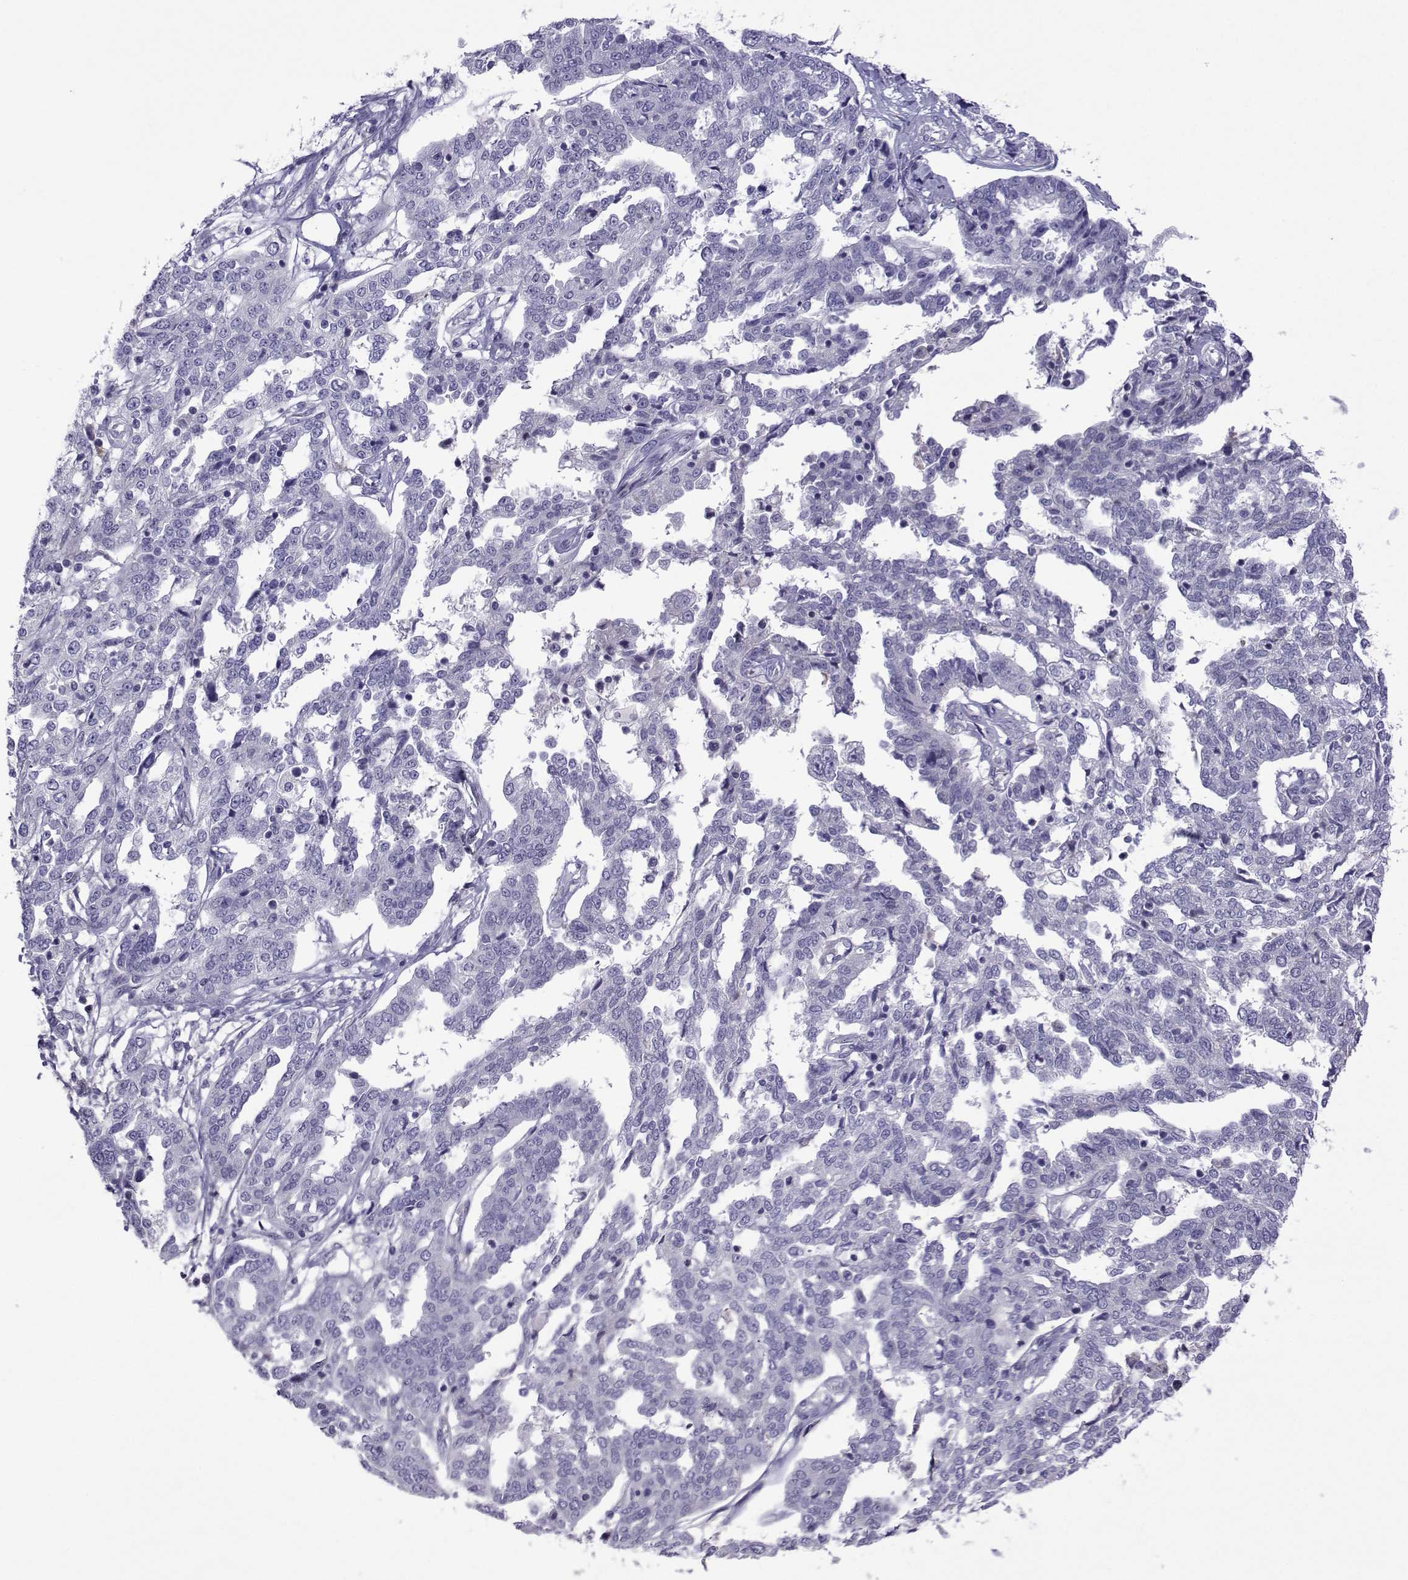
{"staining": {"intensity": "negative", "quantity": "none", "location": "none"}, "tissue": "ovarian cancer", "cell_type": "Tumor cells", "image_type": "cancer", "snomed": [{"axis": "morphology", "description": "Cystadenocarcinoma, serous, NOS"}, {"axis": "topography", "description": "Ovary"}], "caption": "High power microscopy histopathology image of an immunohistochemistry micrograph of serous cystadenocarcinoma (ovarian), revealing no significant positivity in tumor cells.", "gene": "CFAP70", "patient": {"sex": "female", "age": 67}}